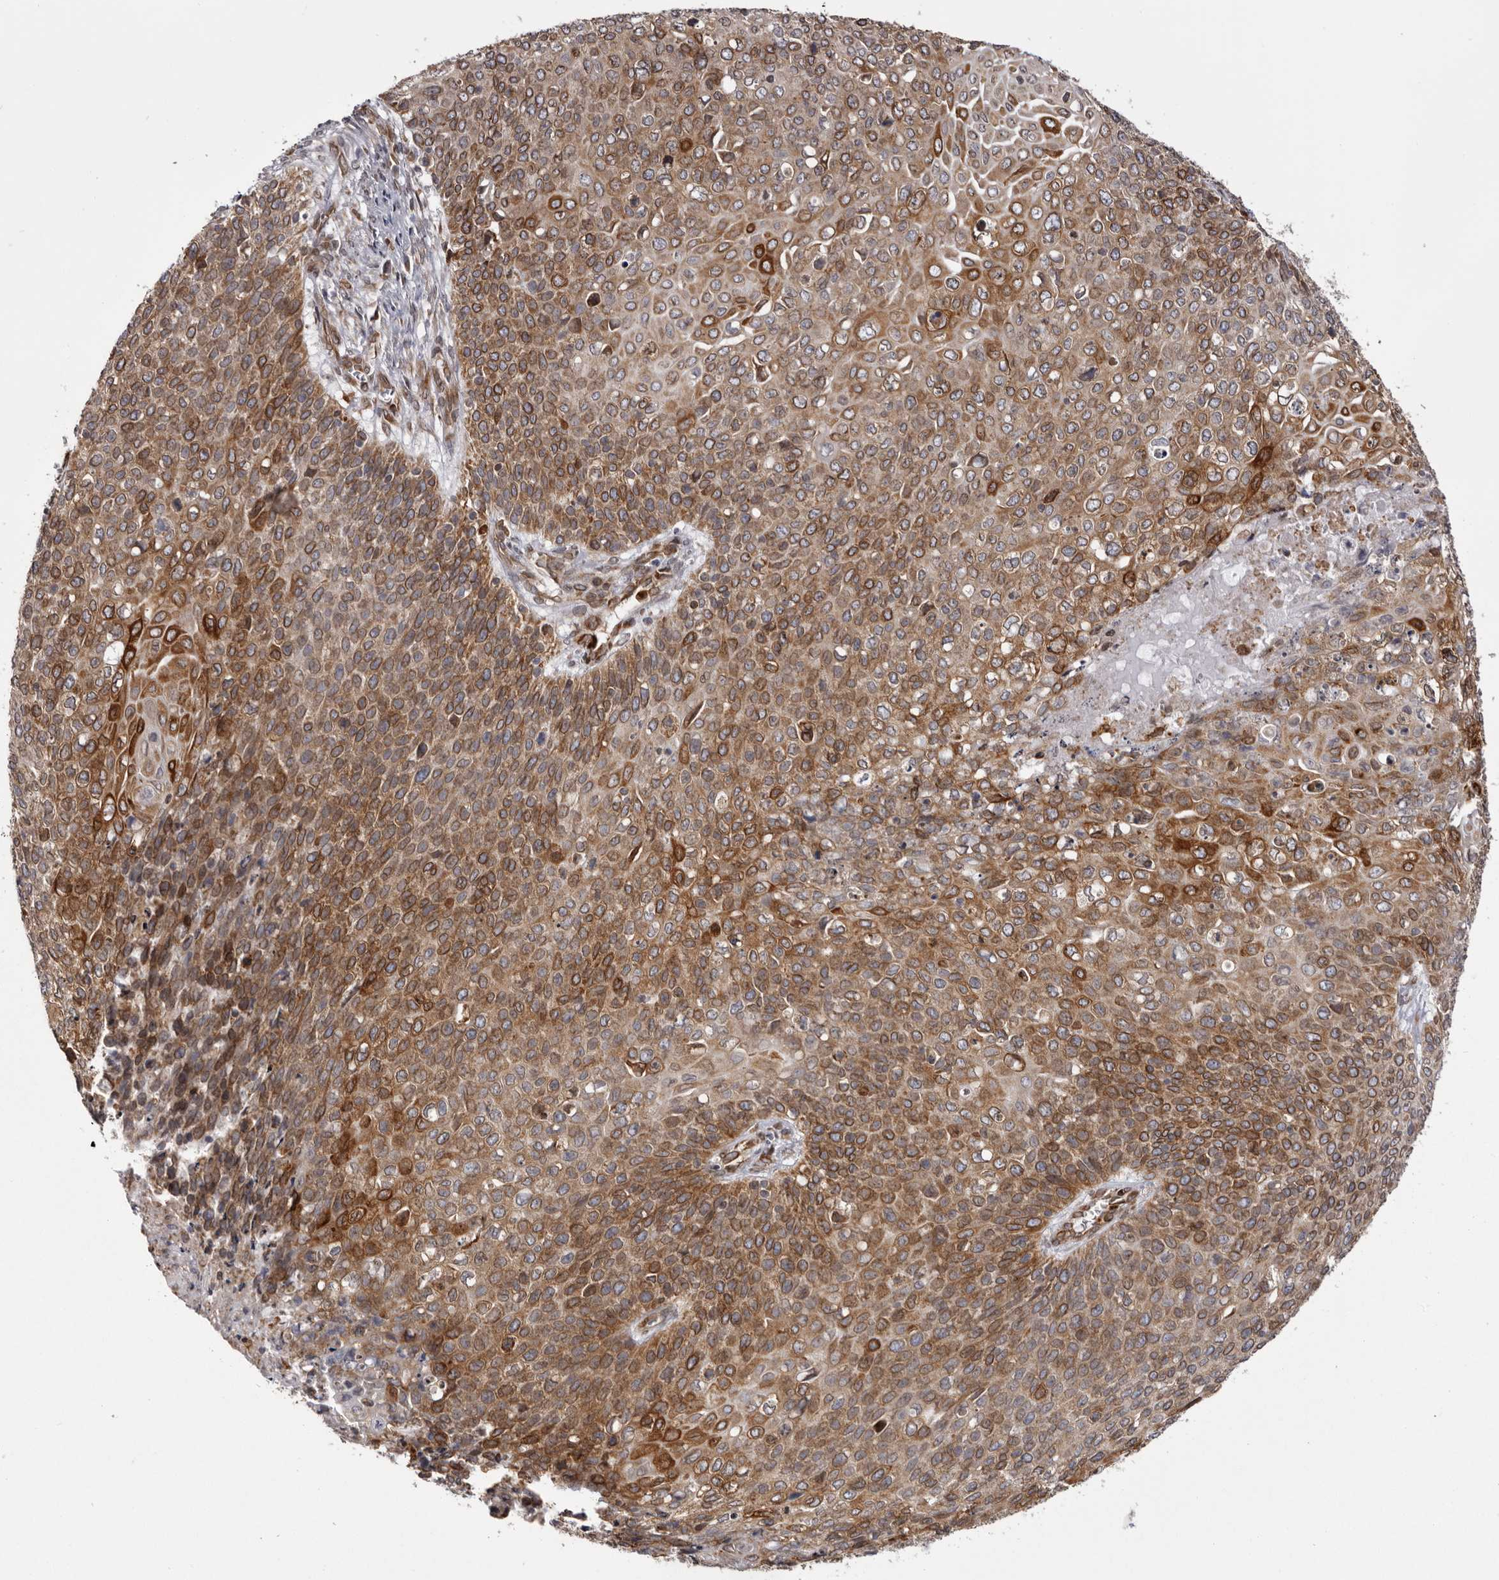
{"staining": {"intensity": "moderate", "quantity": ">75%", "location": "cytoplasmic/membranous"}, "tissue": "cervical cancer", "cell_type": "Tumor cells", "image_type": "cancer", "snomed": [{"axis": "morphology", "description": "Squamous cell carcinoma, NOS"}, {"axis": "topography", "description": "Cervix"}], "caption": "Squamous cell carcinoma (cervical) stained with immunohistochemistry displays moderate cytoplasmic/membranous positivity in approximately >75% of tumor cells.", "gene": "C4orf3", "patient": {"sex": "female", "age": 39}}